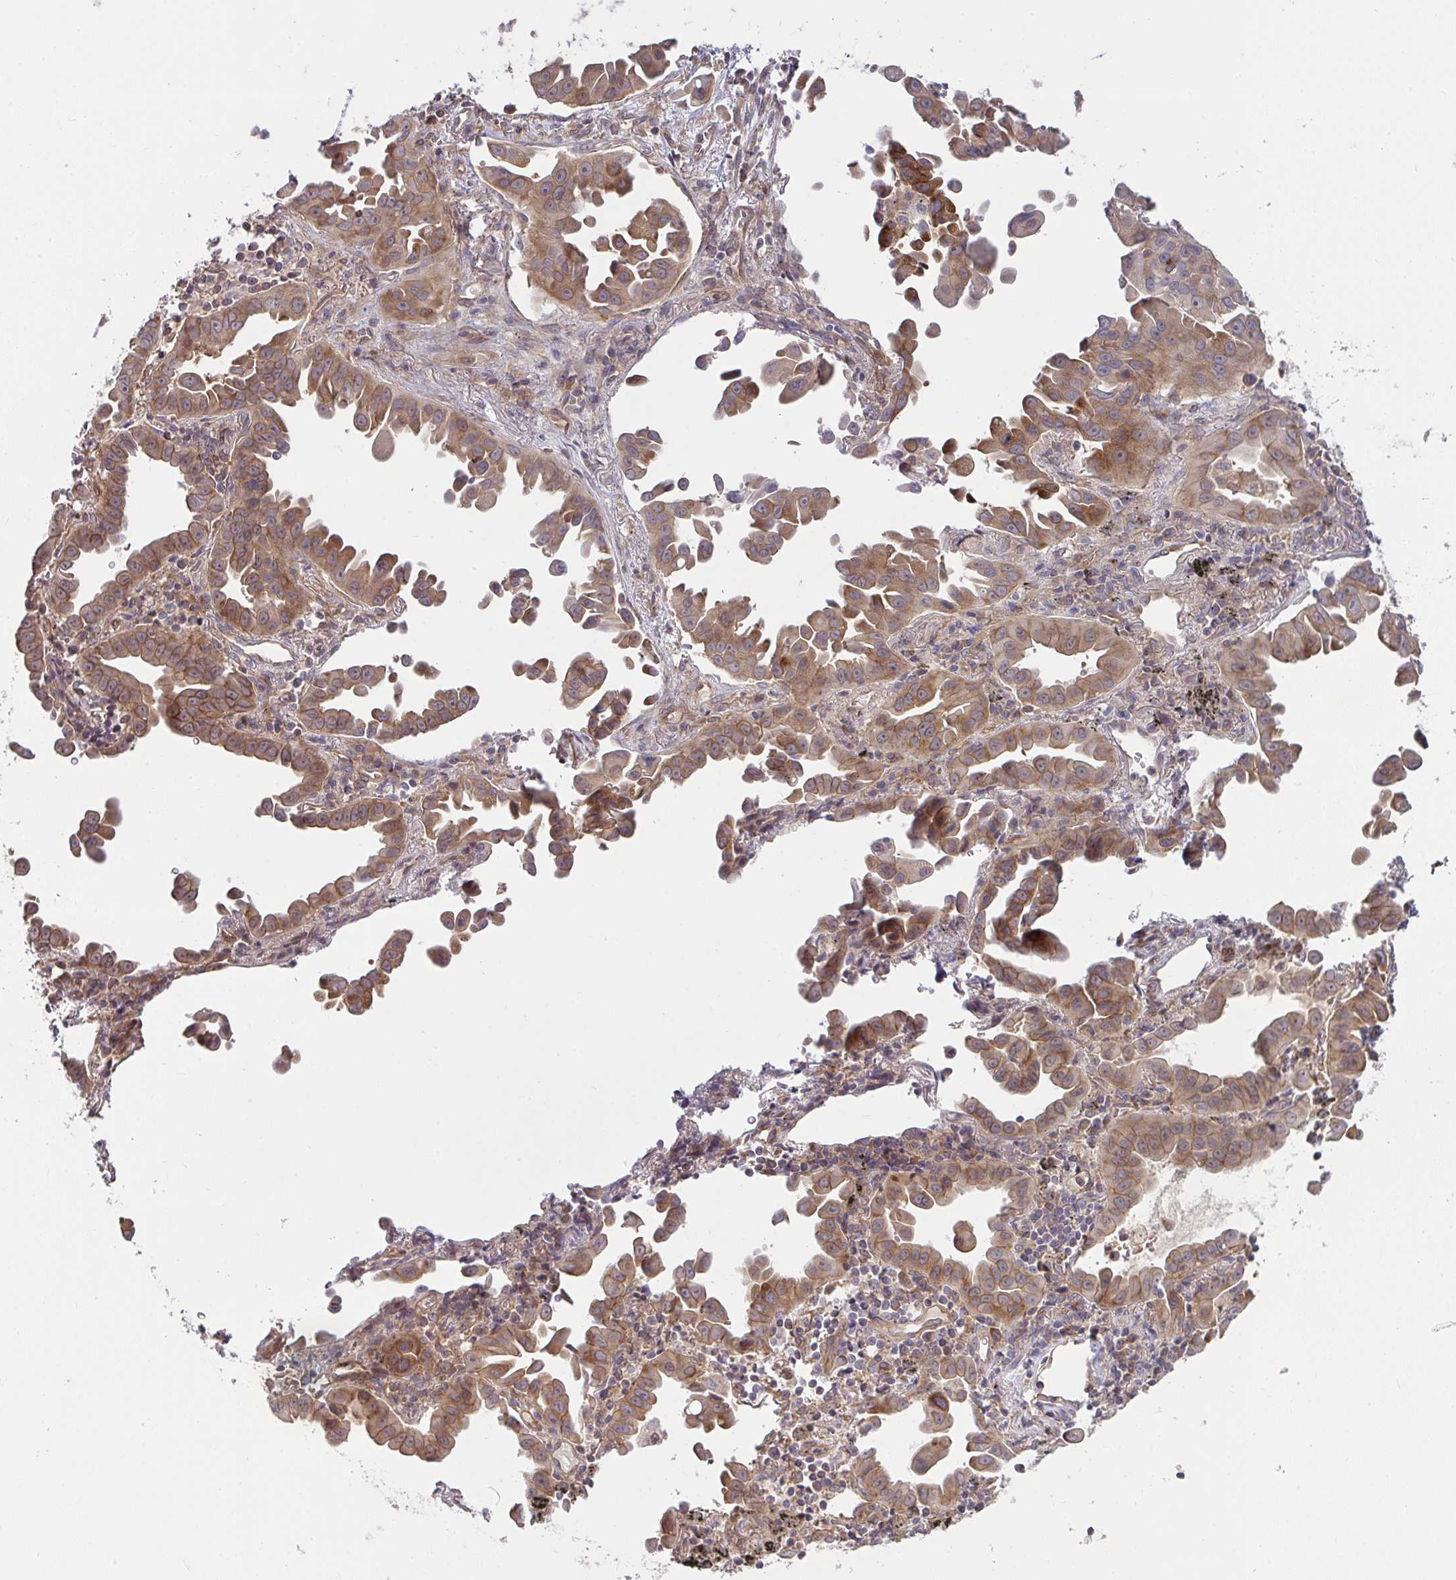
{"staining": {"intensity": "moderate", "quantity": ">75%", "location": "cytoplasmic/membranous"}, "tissue": "lung cancer", "cell_type": "Tumor cells", "image_type": "cancer", "snomed": [{"axis": "morphology", "description": "Adenocarcinoma, NOS"}, {"axis": "topography", "description": "Lung"}], "caption": "Protein expression analysis of lung adenocarcinoma displays moderate cytoplasmic/membranous expression in approximately >75% of tumor cells.", "gene": "CASP9", "patient": {"sex": "male", "age": 68}}